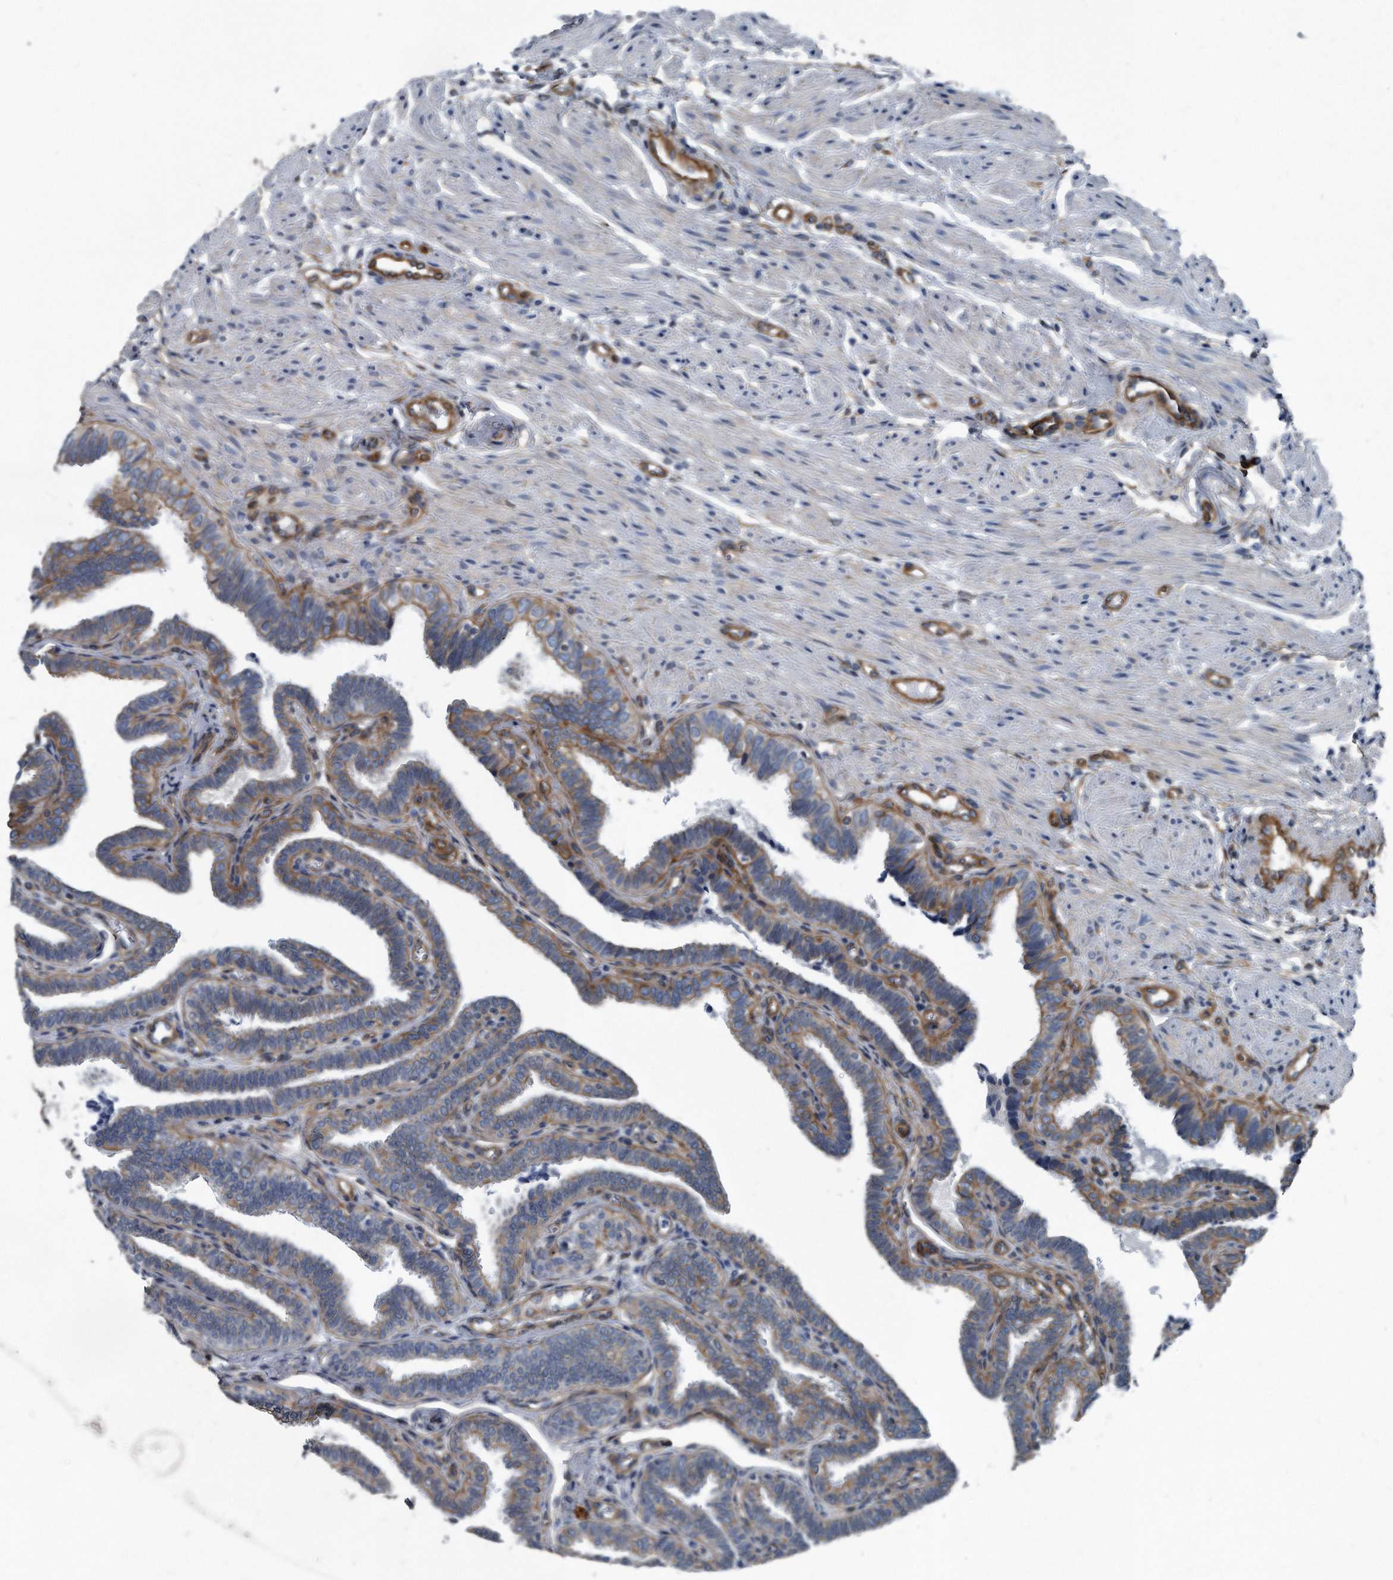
{"staining": {"intensity": "moderate", "quantity": "25%-75%", "location": "cytoplasmic/membranous"}, "tissue": "fallopian tube", "cell_type": "Glandular cells", "image_type": "normal", "snomed": [{"axis": "morphology", "description": "Normal tissue, NOS"}, {"axis": "topography", "description": "Fallopian tube"}], "caption": "A brown stain labels moderate cytoplasmic/membranous expression of a protein in glandular cells of unremarkable human fallopian tube.", "gene": "PLEC", "patient": {"sex": "female", "age": 39}}